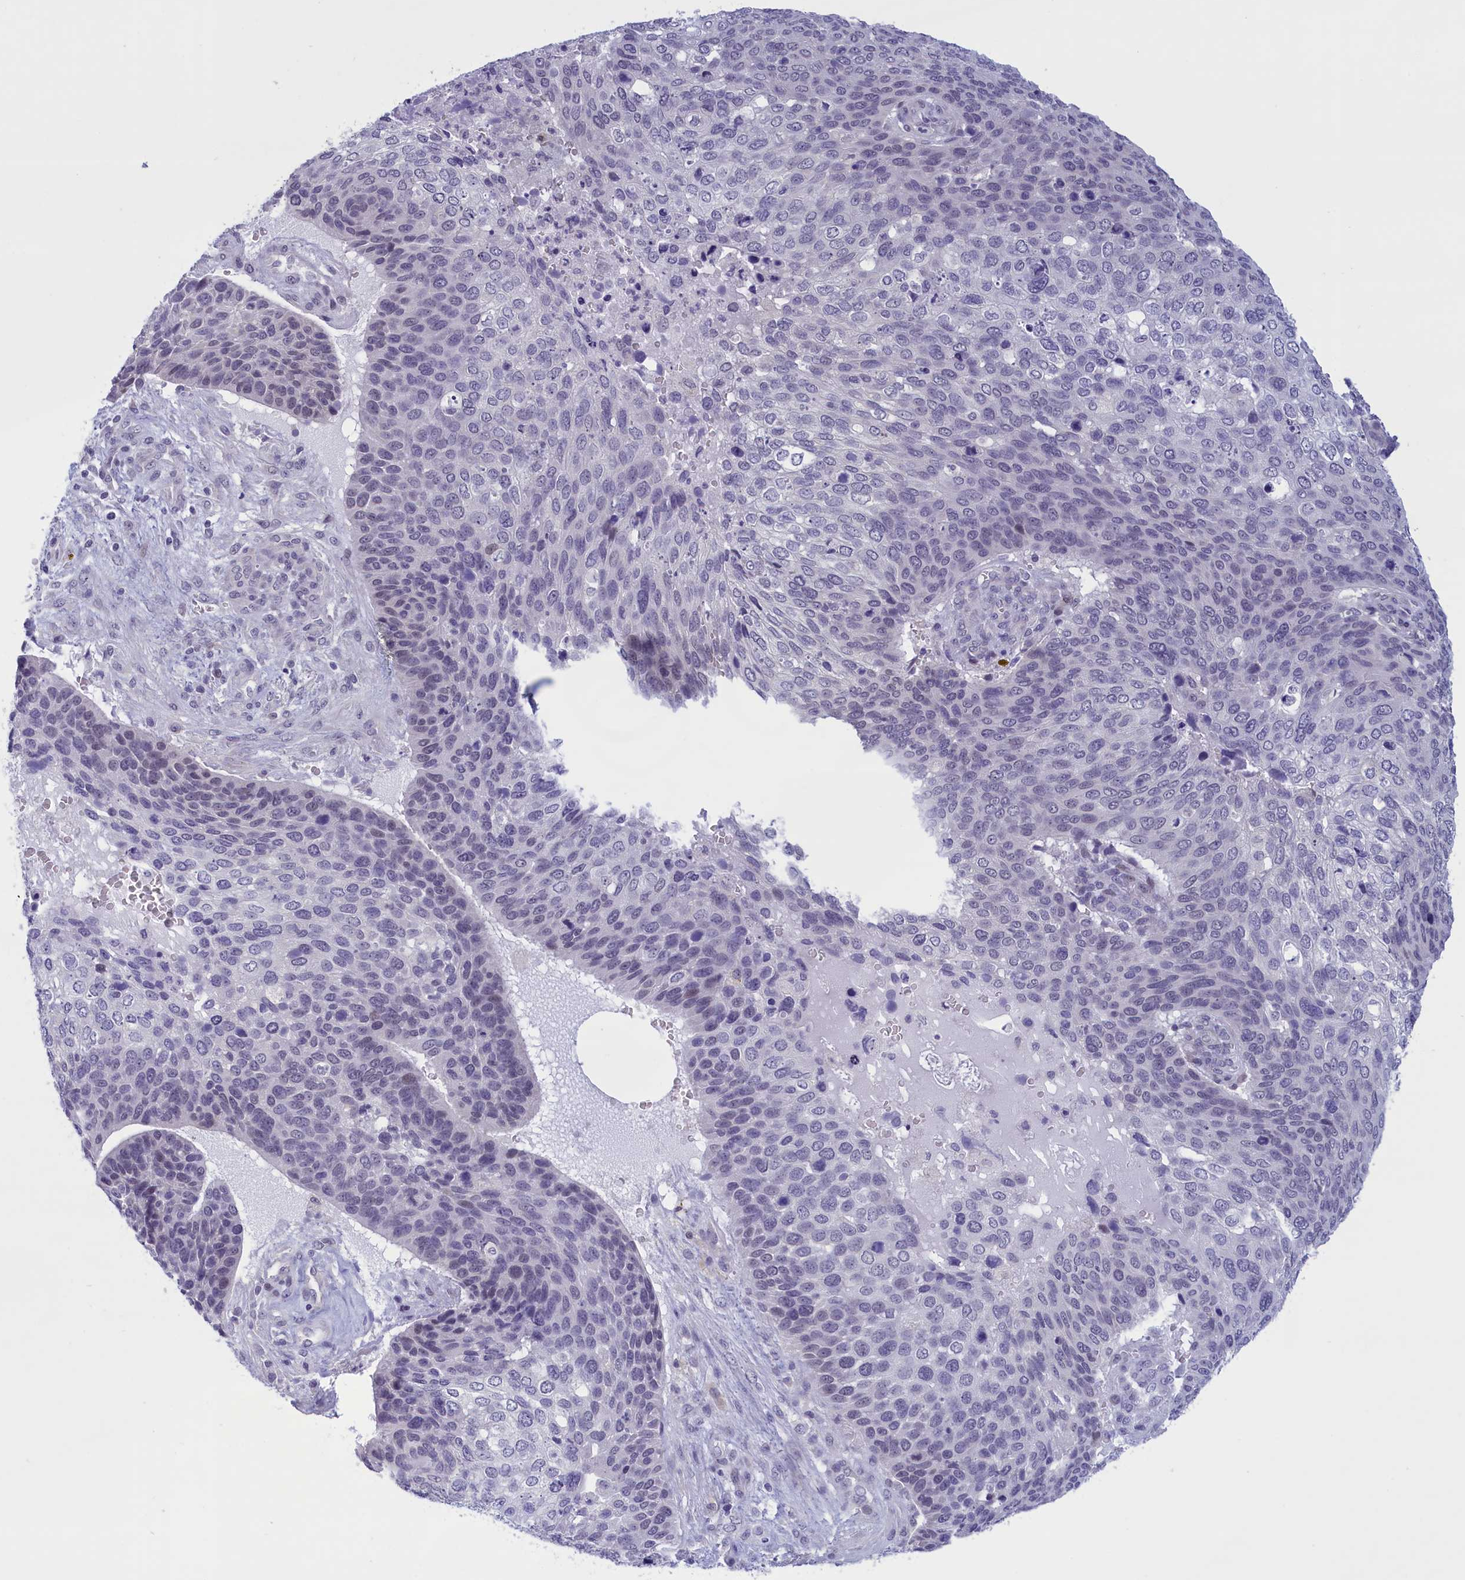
{"staining": {"intensity": "negative", "quantity": "none", "location": "none"}, "tissue": "skin cancer", "cell_type": "Tumor cells", "image_type": "cancer", "snomed": [{"axis": "morphology", "description": "Basal cell carcinoma"}, {"axis": "topography", "description": "Skin"}], "caption": "An immunohistochemistry image of skin cancer is shown. There is no staining in tumor cells of skin cancer.", "gene": "ELOA2", "patient": {"sex": "female", "age": 74}}